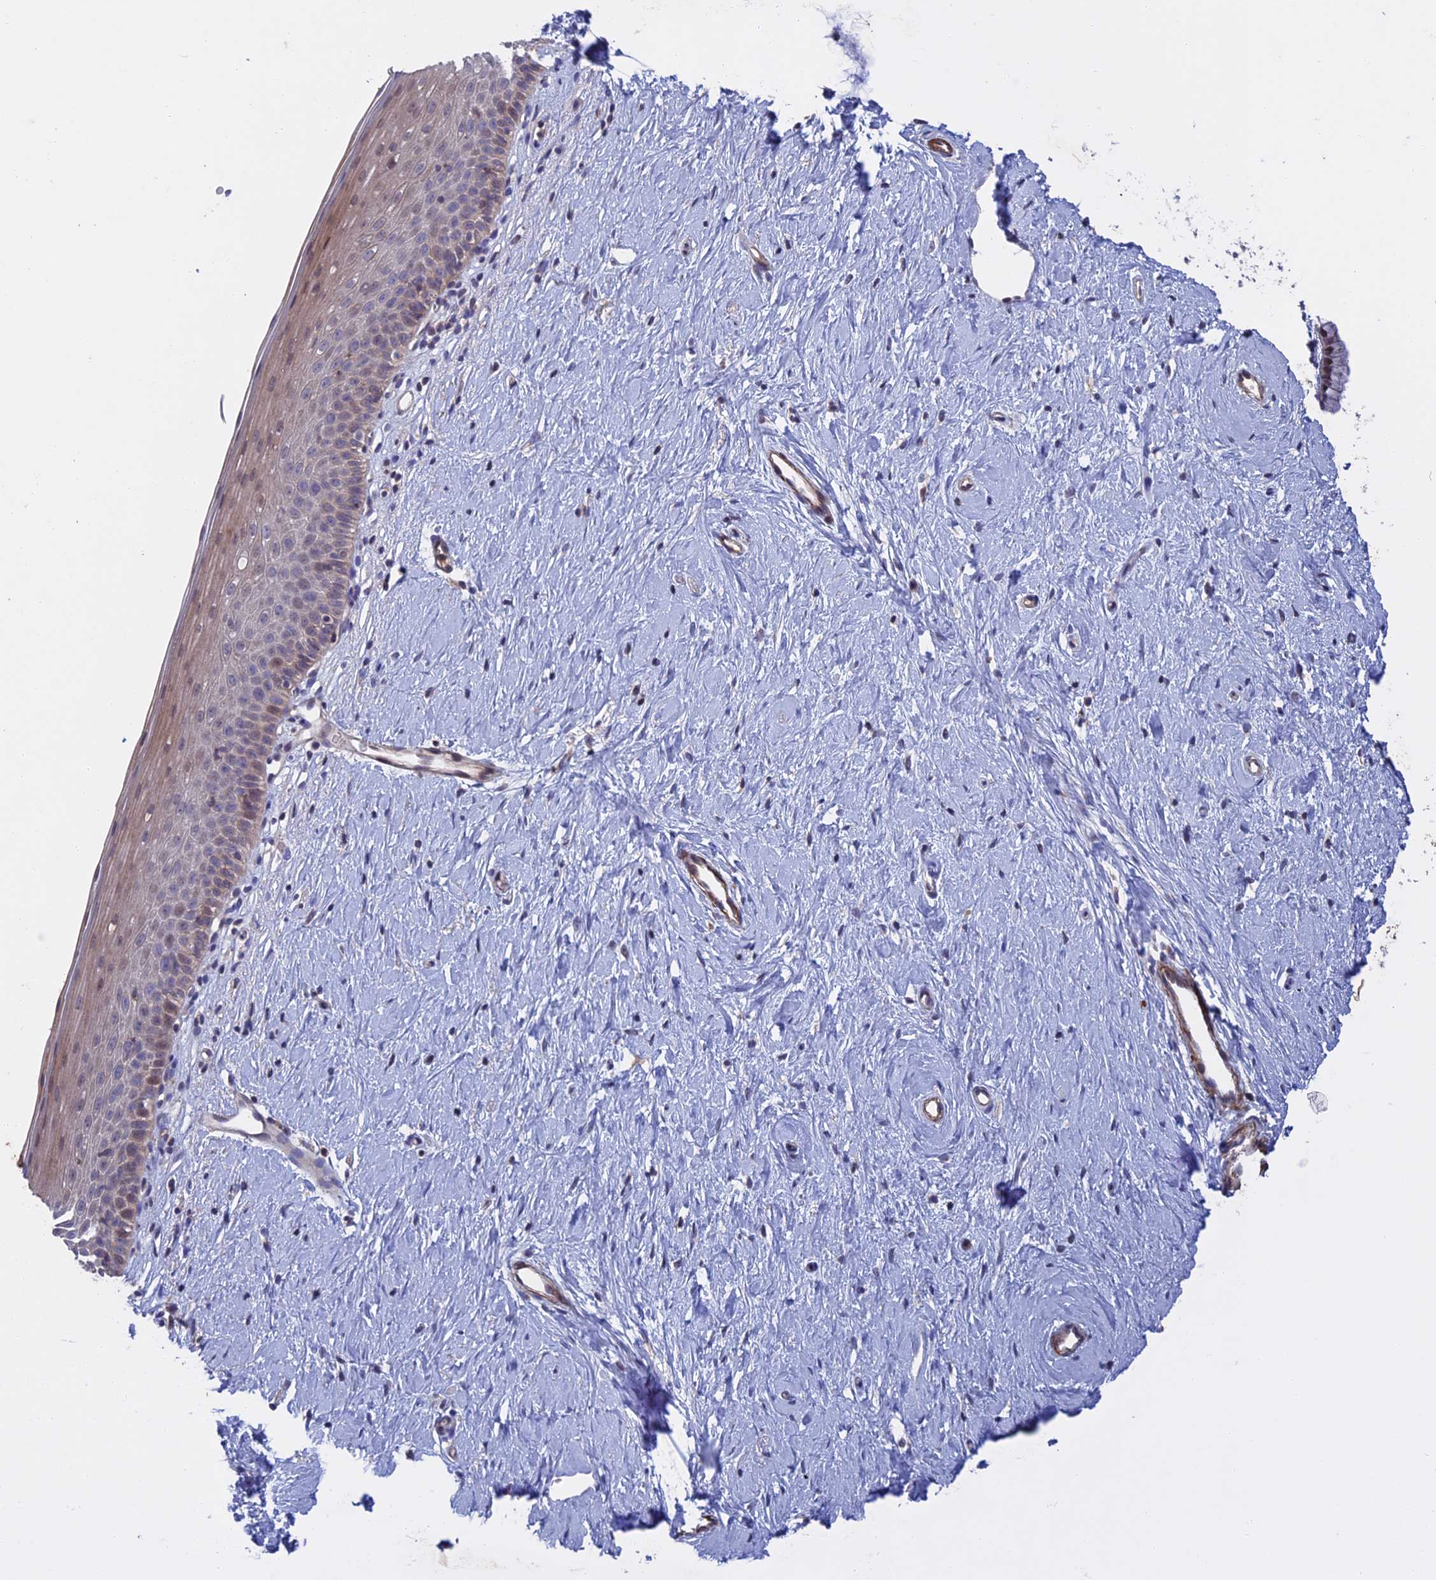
{"staining": {"intensity": "weak", "quantity": "<25%", "location": "cytoplasmic/membranous"}, "tissue": "cervix", "cell_type": "Glandular cells", "image_type": "normal", "snomed": [{"axis": "morphology", "description": "Normal tissue, NOS"}, {"axis": "topography", "description": "Cervix"}], "caption": "This is a image of immunohistochemistry staining of unremarkable cervix, which shows no staining in glandular cells. (DAB immunohistochemistry, high magnification).", "gene": "LYPD5", "patient": {"sex": "female", "age": 57}}